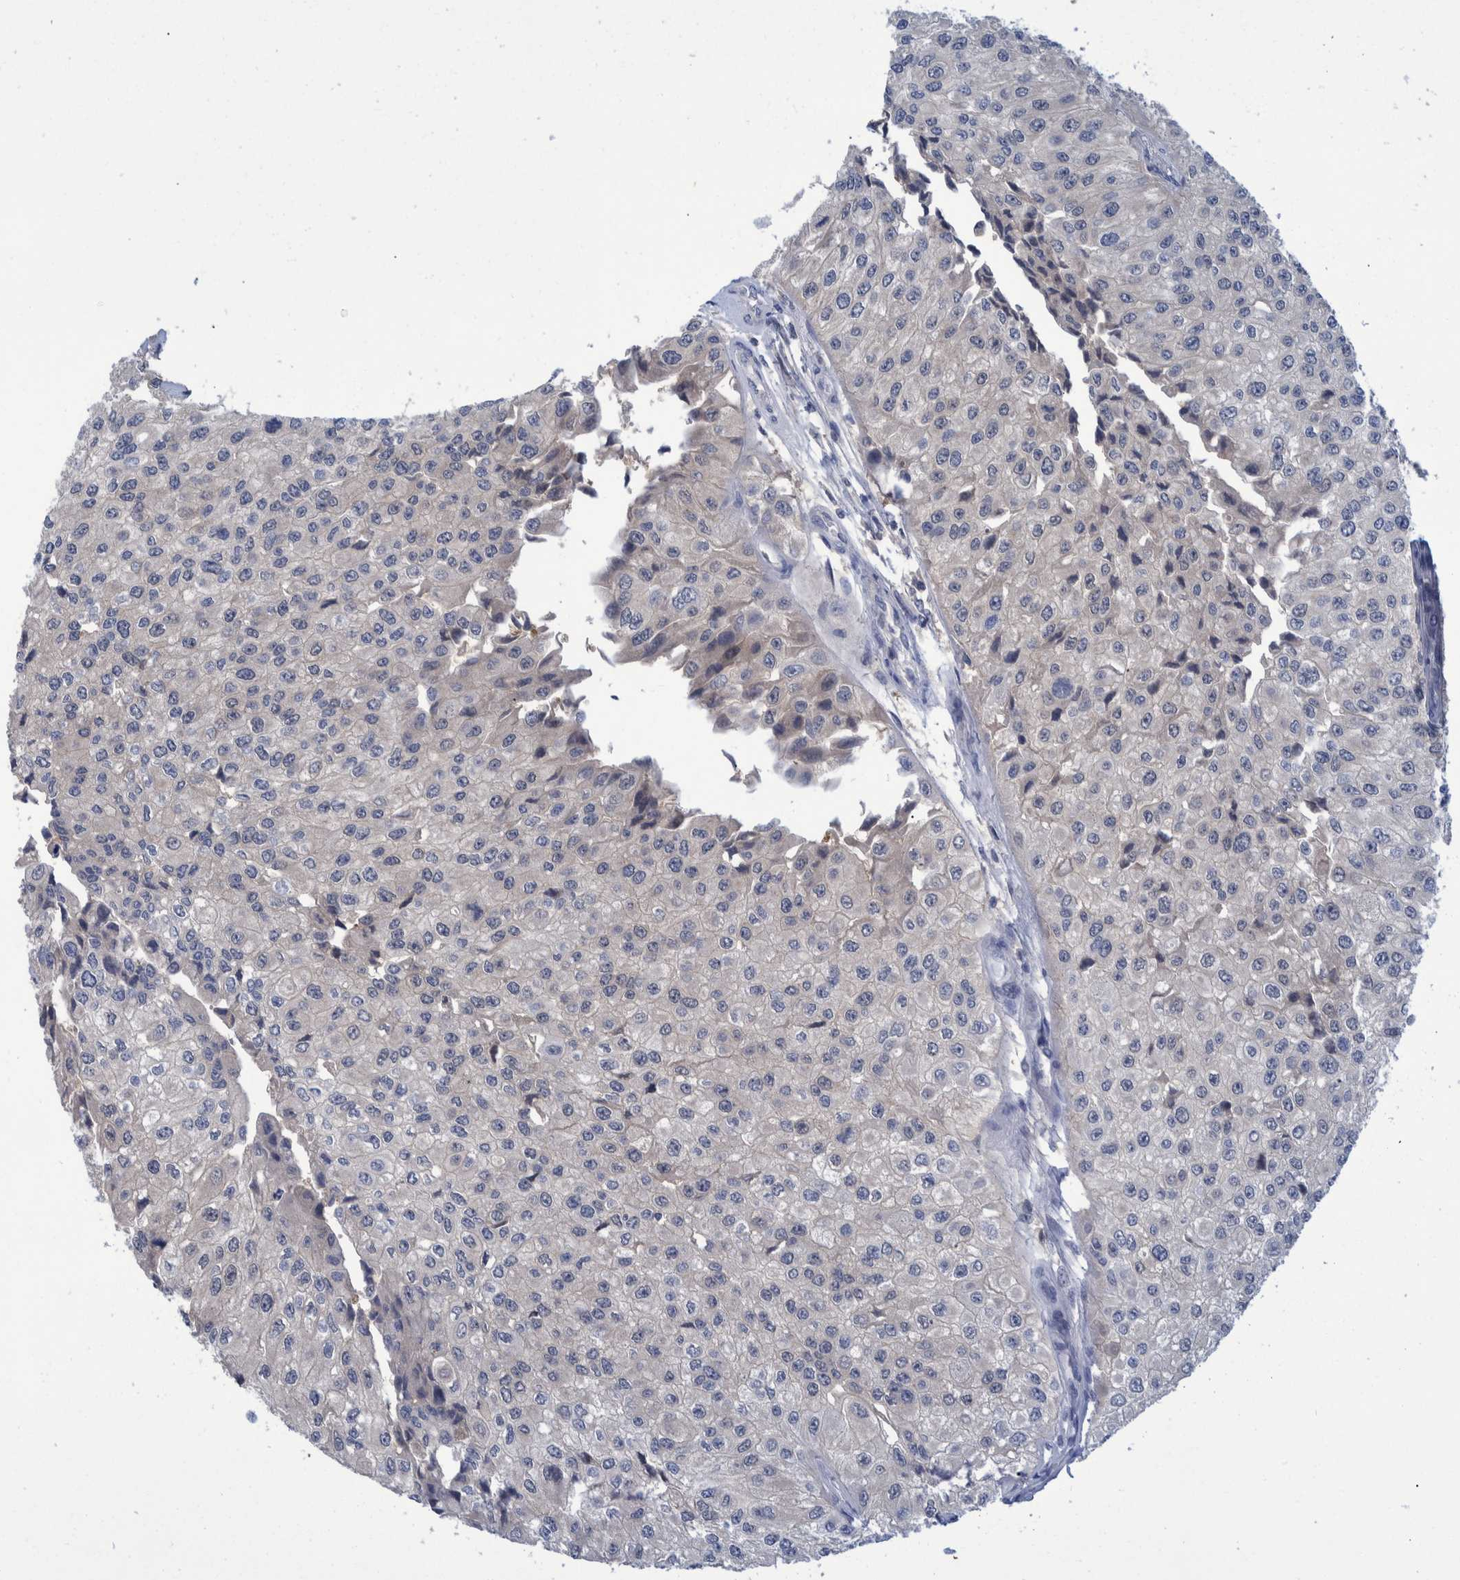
{"staining": {"intensity": "negative", "quantity": "none", "location": "none"}, "tissue": "urothelial cancer", "cell_type": "Tumor cells", "image_type": "cancer", "snomed": [{"axis": "morphology", "description": "Urothelial carcinoma, High grade"}, {"axis": "topography", "description": "Kidney"}, {"axis": "topography", "description": "Urinary bladder"}], "caption": "This is an immunohistochemistry (IHC) histopathology image of human urothelial cancer. There is no expression in tumor cells.", "gene": "PCYT2", "patient": {"sex": "male", "age": 77}}